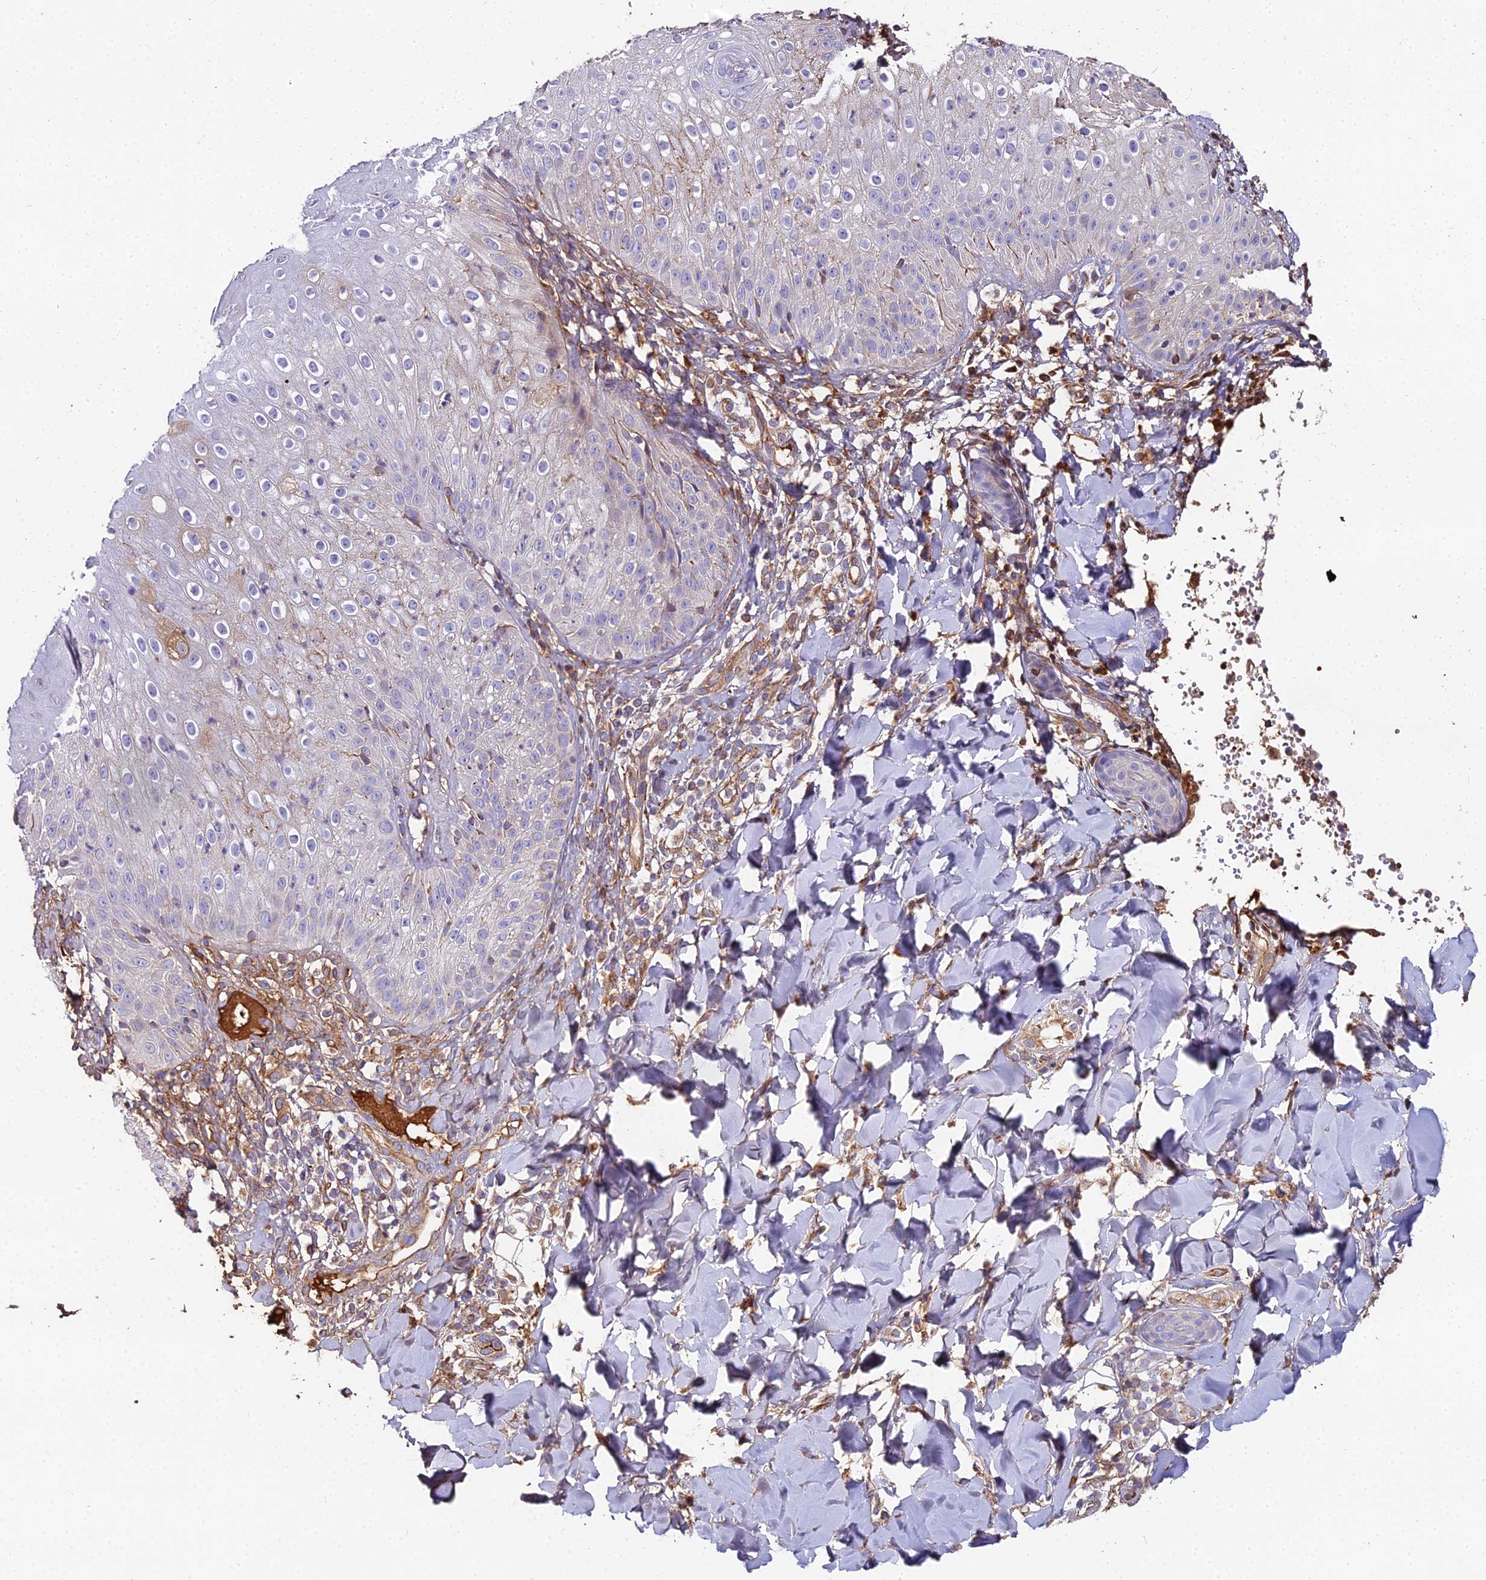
{"staining": {"intensity": "moderate", "quantity": "<25%", "location": "cytoplasmic/membranous"}, "tissue": "skin", "cell_type": "Epidermal cells", "image_type": "normal", "snomed": [{"axis": "morphology", "description": "Normal tissue, NOS"}, {"axis": "morphology", "description": "Inflammation, NOS"}, {"axis": "topography", "description": "Soft tissue"}, {"axis": "topography", "description": "Anal"}], "caption": "Protein staining of unremarkable skin reveals moderate cytoplasmic/membranous expression in approximately <25% of epidermal cells. Immunohistochemistry (ihc) stains the protein in brown and the nuclei are stained blue.", "gene": "BEX4", "patient": {"sex": "female", "age": 15}}